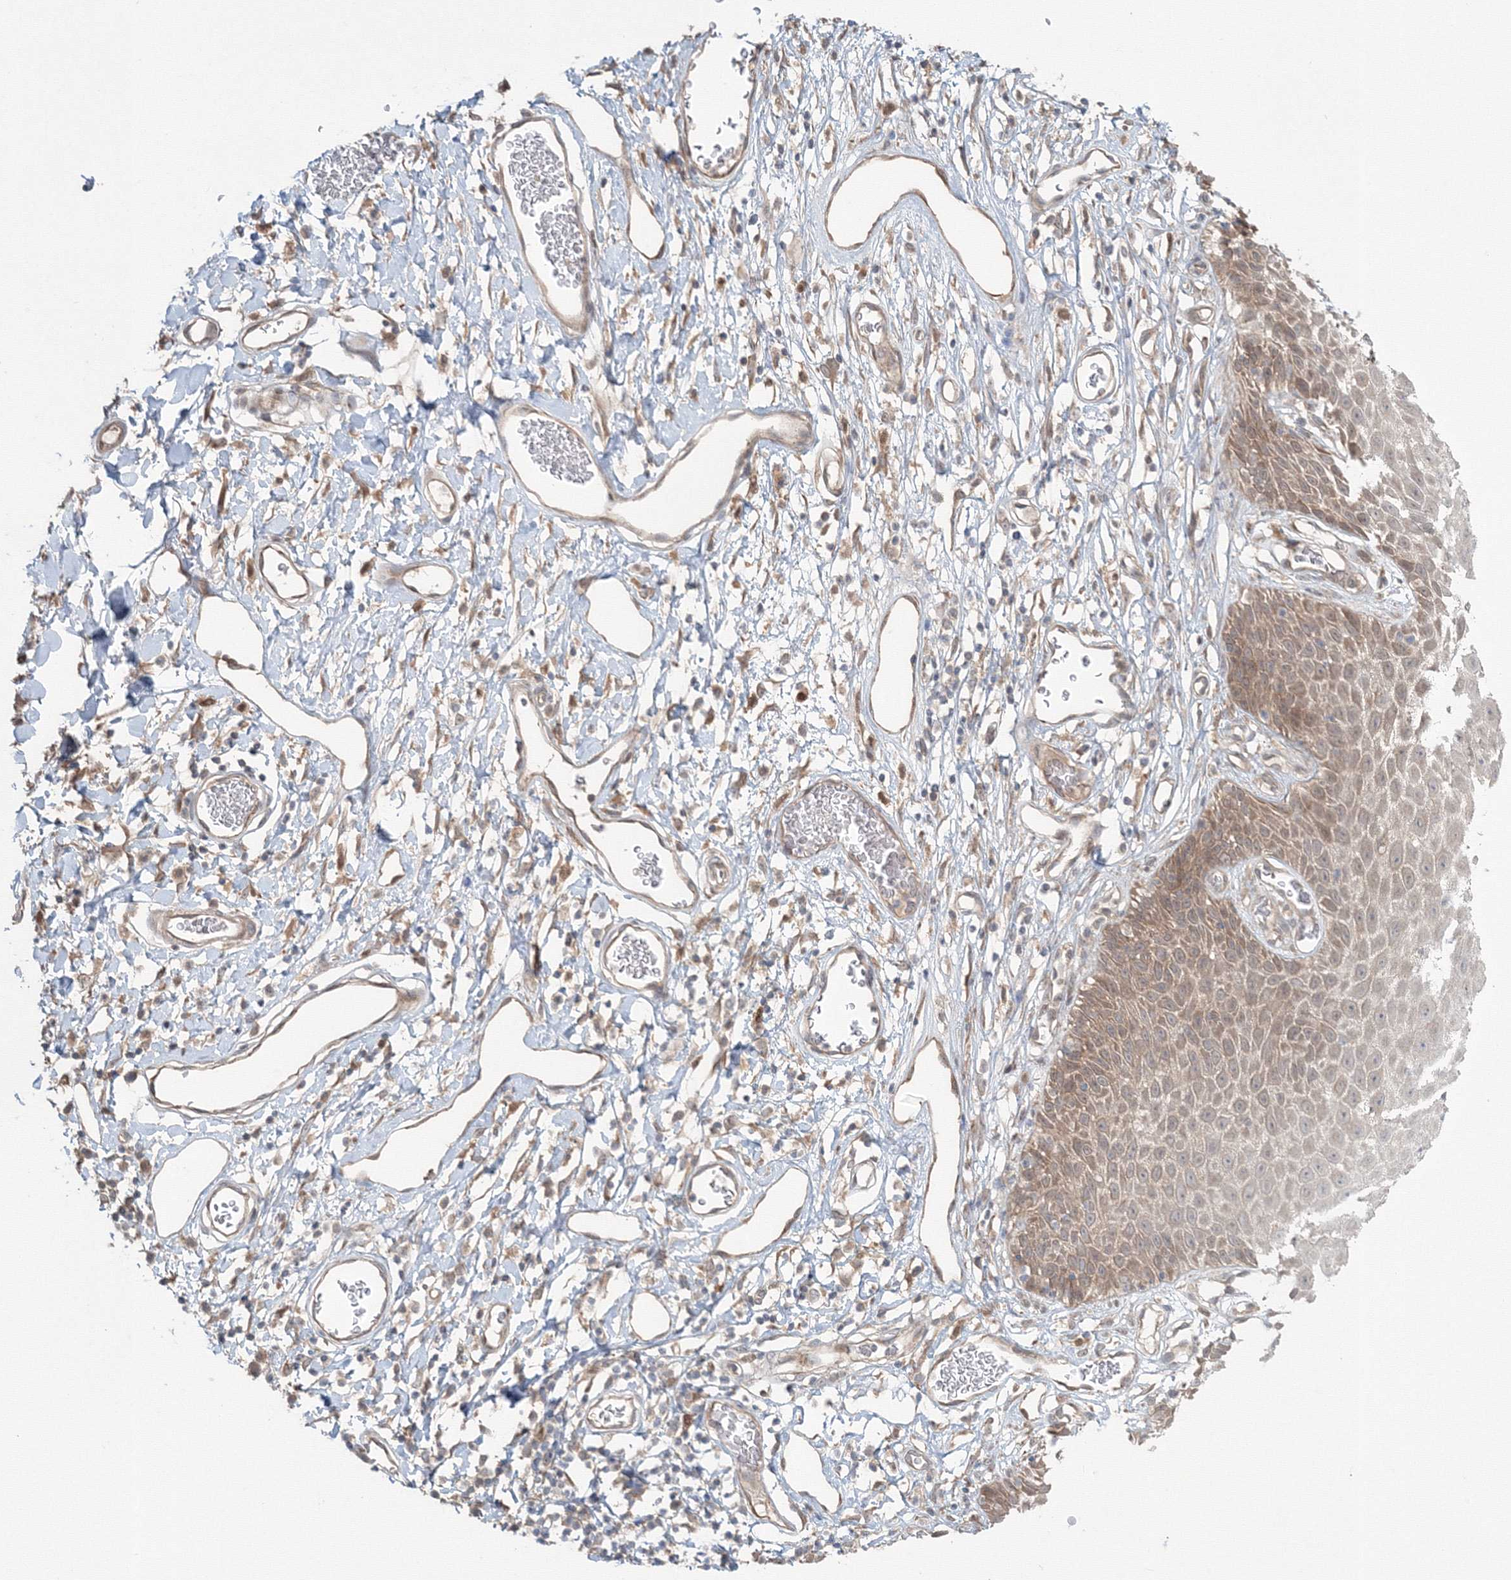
{"staining": {"intensity": "weak", "quantity": ">75%", "location": "cytoplasmic/membranous"}, "tissue": "skin", "cell_type": "Epidermal cells", "image_type": "normal", "snomed": [{"axis": "morphology", "description": "Normal tissue, NOS"}, {"axis": "topography", "description": "Vulva"}], "caption": "Normal skin demonstrates weak cytoplasmic/membranous positivity in about >75% of epidermal cells The staining was performed using DAB to visualize the protein expression in brown, while the nuclei were stained in blue with hematoxylin (Magnification: 20x)..", "gene": "MKRN2", "patient": {"sex": "female", "age": 68}}